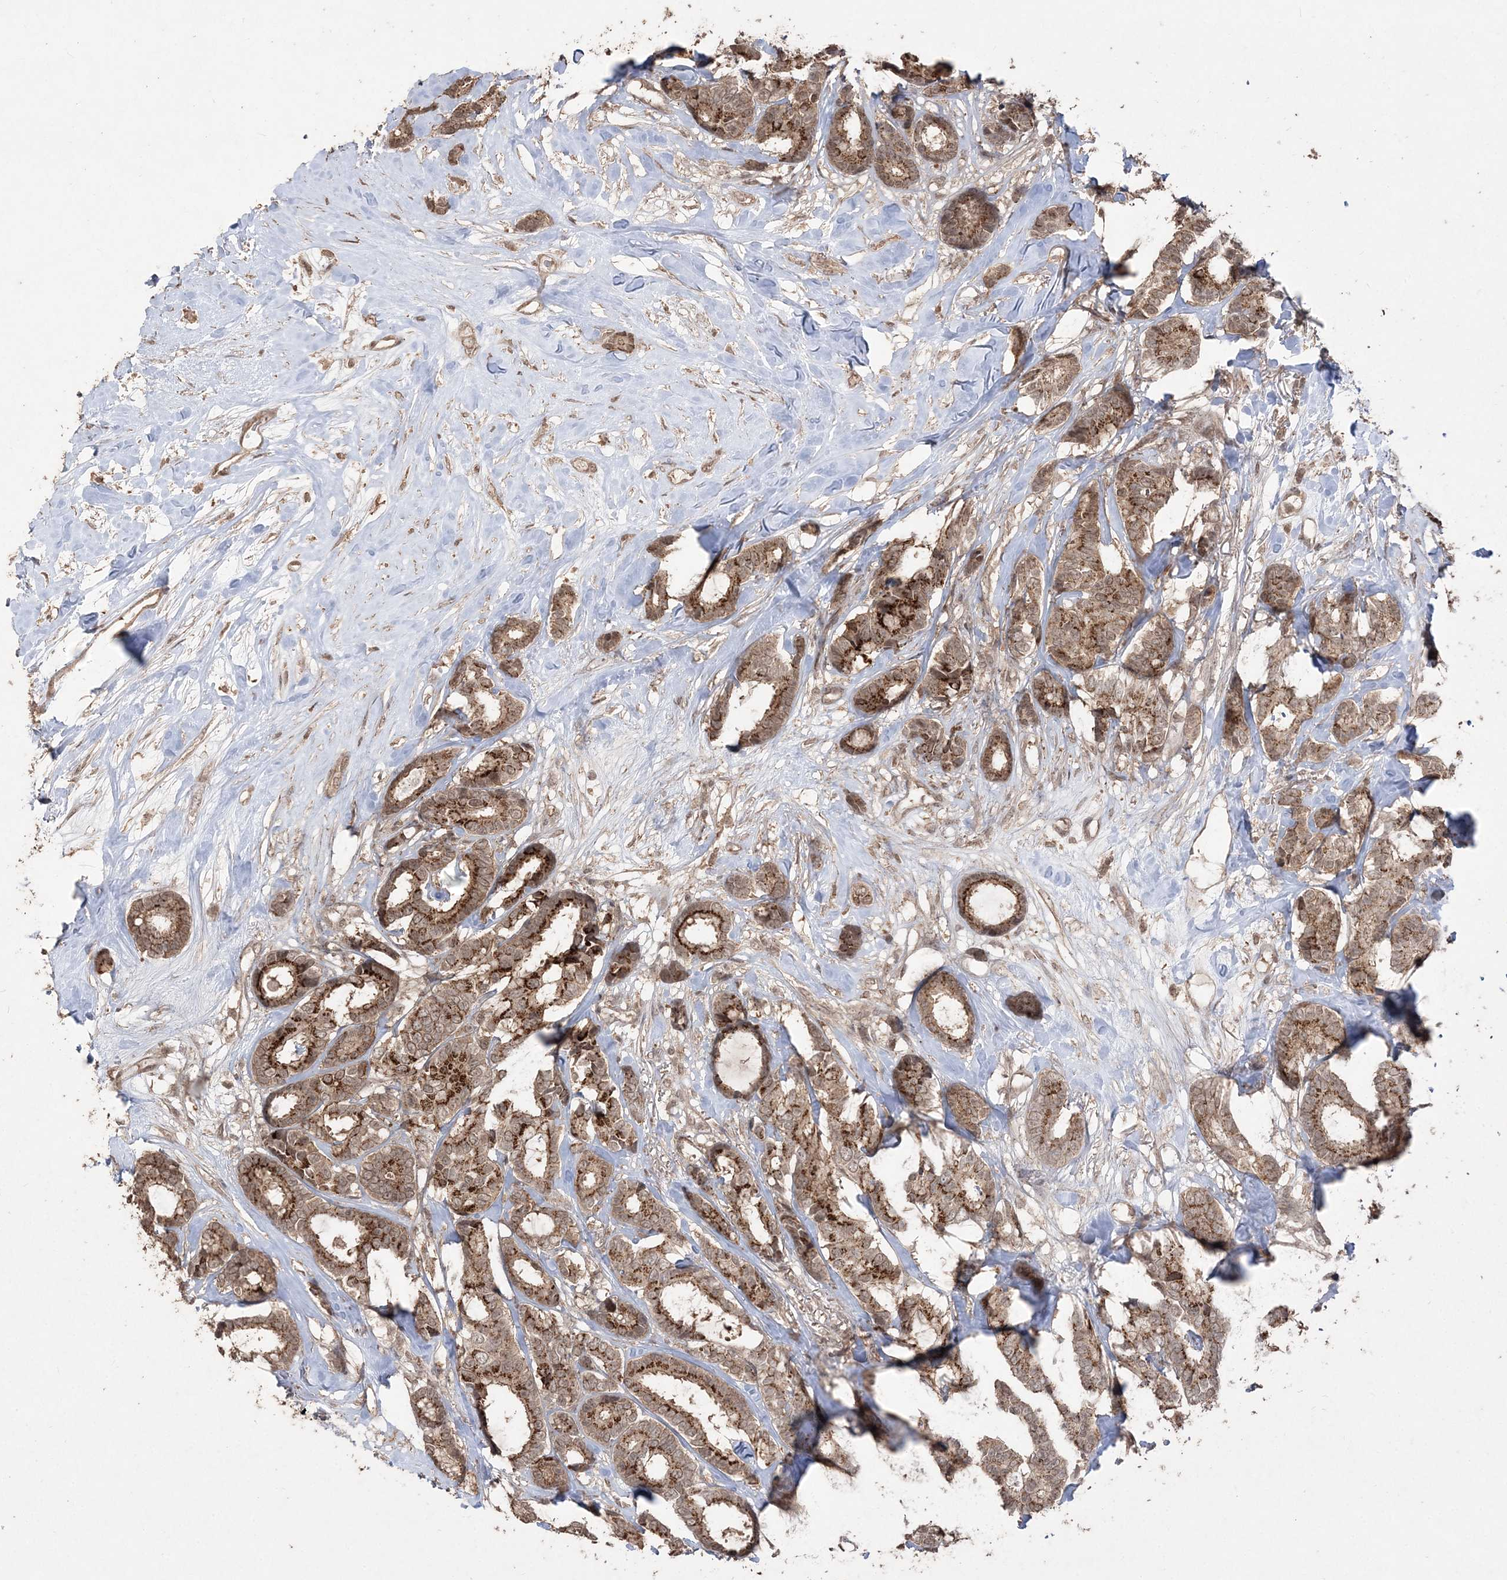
{"staining": {"intensity": "strong", "quantity": ">75%", "location": "cytoplasmic/membranous"}, "tissue": "breast cancer", "cell_type": "Tumor cells", "image_type": "cancer", "snomed": [{"axis": "morphology", "description": "Duct carcinoma"}, {"axis": "topography", "description": "Breast"}], "caption": "Immunohistochemistry (IHC) photomicrograph of breast invasive ductal carcinoma stained for a protein (brown), which exhibits high levels of strong cytoplasmic/membranous positivity in approximately >75% of tumor cells.", "gene": "EHHADH", "patient": {"sex": "female", "age": 87}}